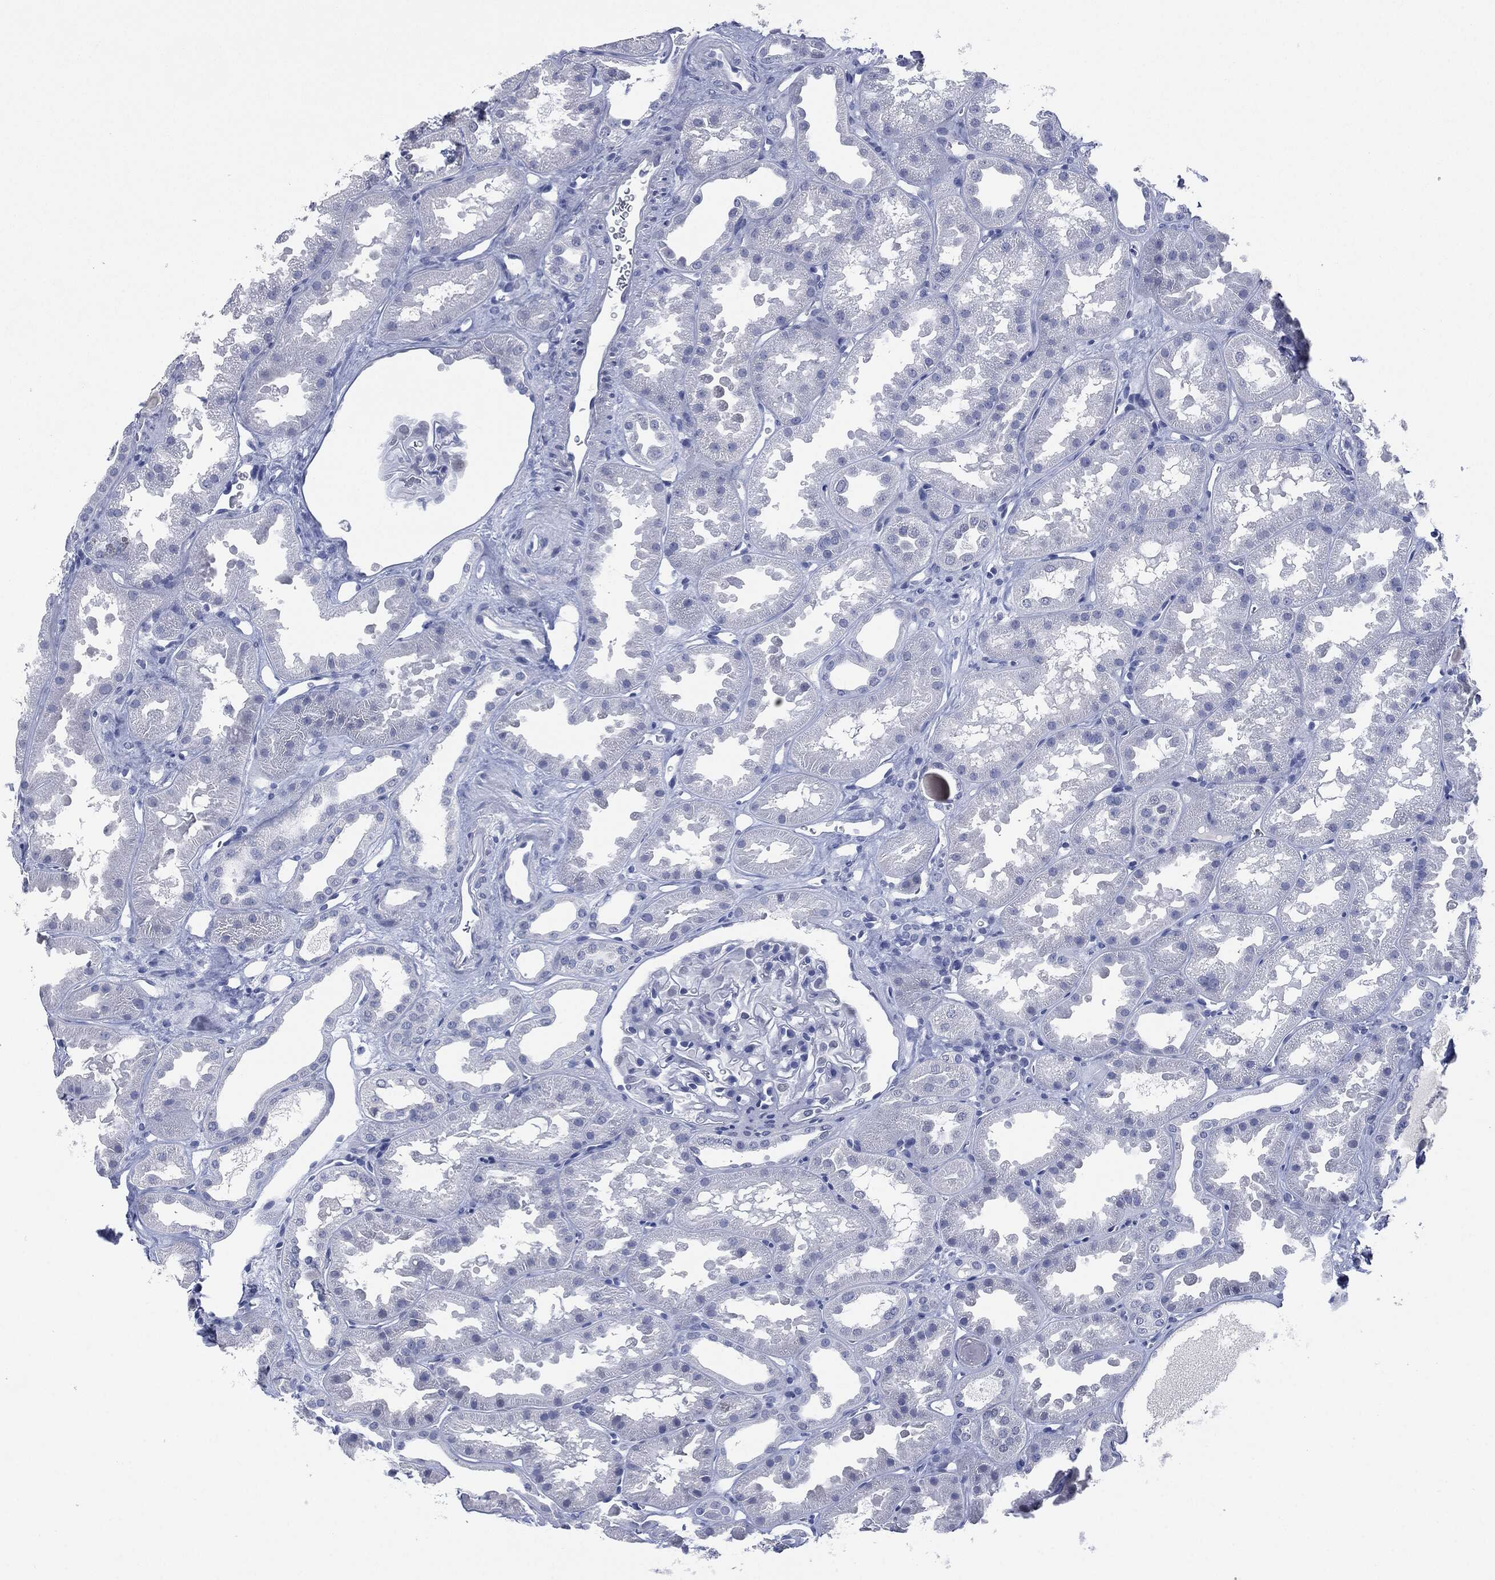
{"staining": {"intensity": "negative", "quantity": "none", "location": "none"}, "tissue": "kidney", "cell_type": "Cells in glomeruli", "image_type": "normal", "snomed": [{"axis": "morphology", "description": "Normal tissue, NOS"}, {"axis": "topography", "description": "Kidney"}], "caption": "This is an immunohistochemistry (IHC) photomicrograph of unremarkable kidney. There is no staining in cells in glomeruli.", "gene": "MUC16", "patient": {"sex": "male", "age": 61}}